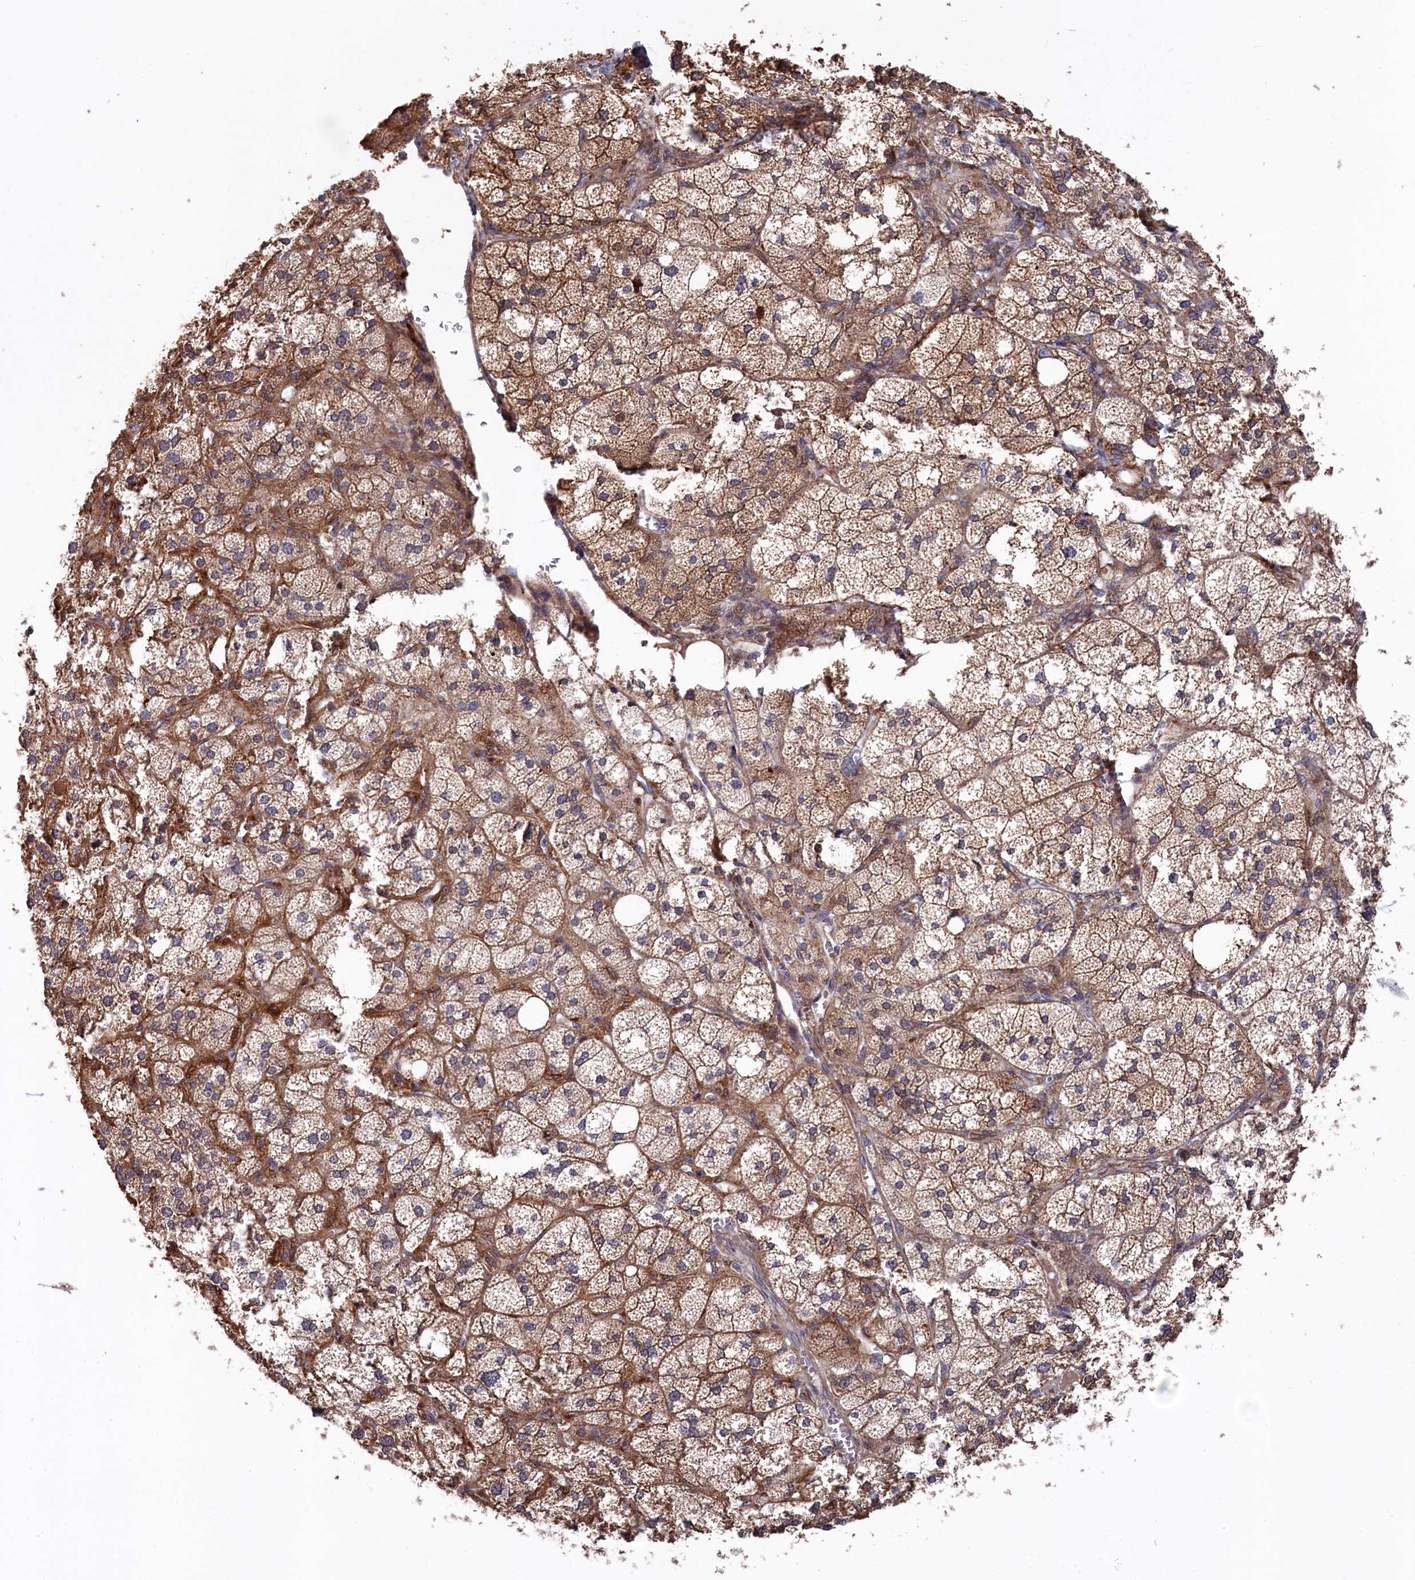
{"staining": {"intensity": "strong", "quantity": ">75%", "location": "cytoplasmic/membranous"}, "tissue": "adrenal gland", "cell_type": "Glandular cells", "image_type": "normal", "snomed": [{"axis": "morphology", "description": "Normal tissue, NOS"}, {"axis": "topography", "description": "Adrenal gland"}], "caption": "The micrograph reveals a brown stain indicating the presence of a protein in the cytoplasmic/membranous of glandular cells in adrenal gland. The staining is performed using DAB brown chromogen to label protein expression. The nuclei are counter-stained blue using hematoxylin.", "gene": "SLC12A4", "patient": {"sex": "female", "age": 61}}